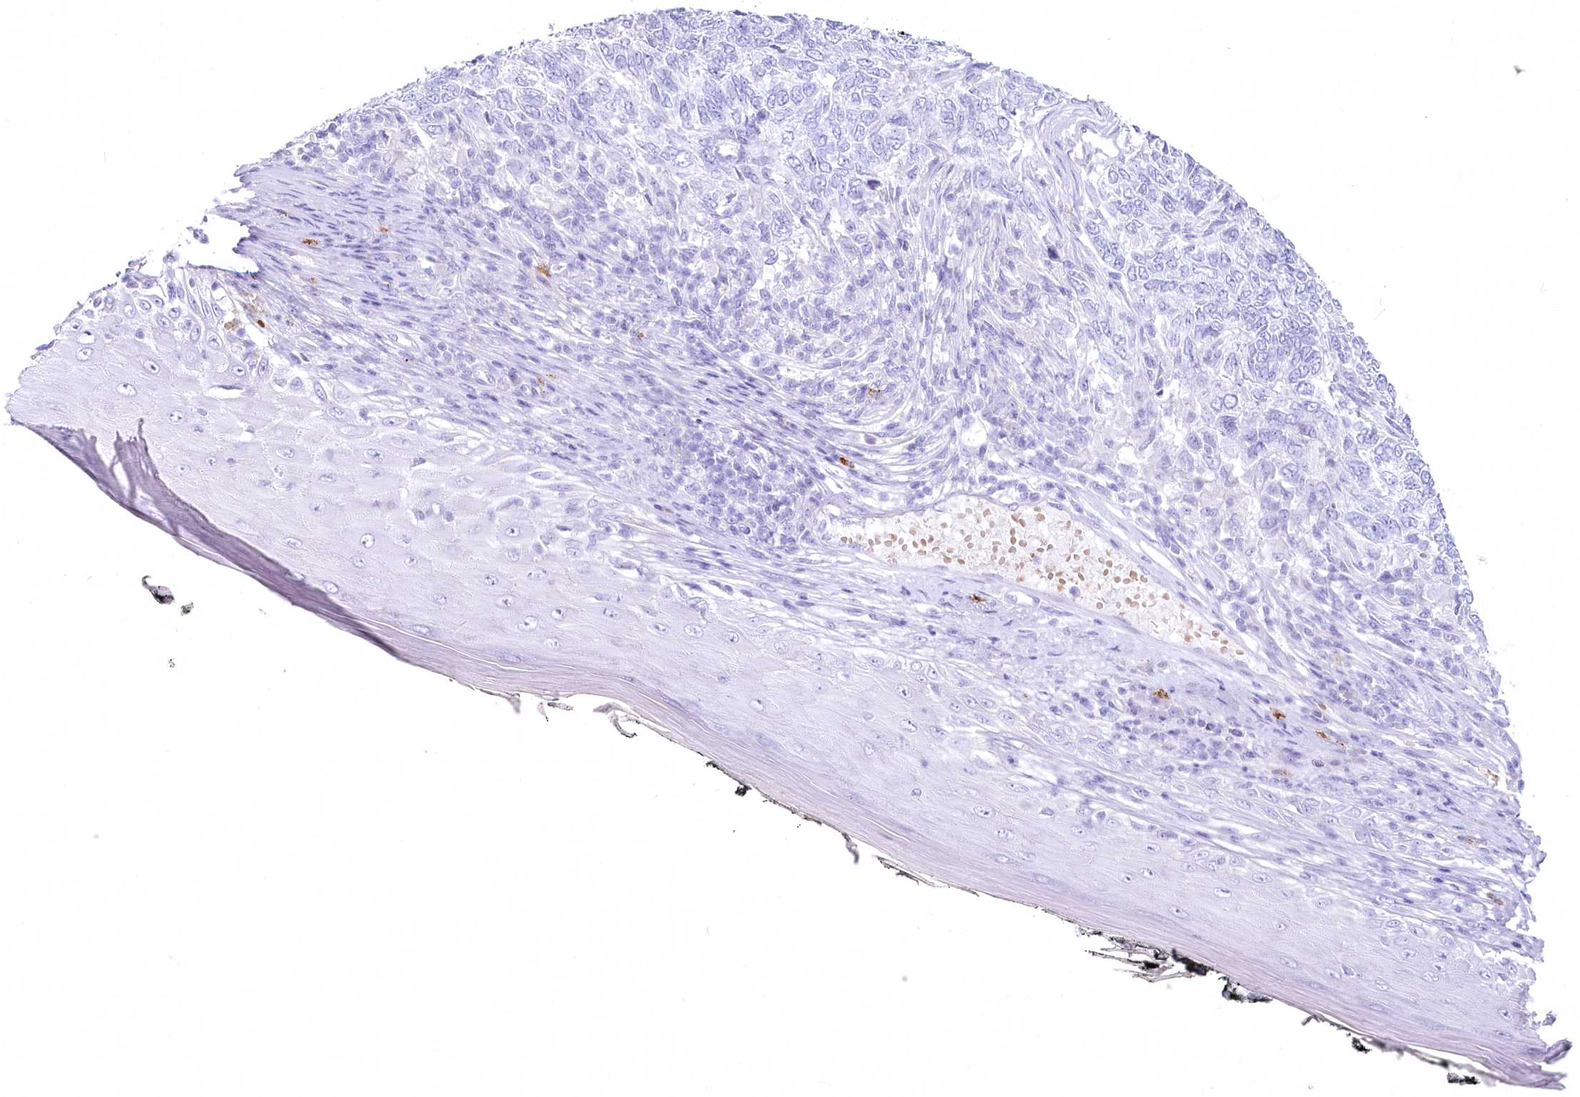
{"staining": {"intensity": "negative", "quantity": "none", "location": "none"}, "tissue": "skin cancer", "cell_type": "Tumor cells", "image_type": "cancer", "snomed": [{"axis": "morphology", "description": "Basal cell carcinoma"}, {"axis": "topography", "description": "Skin"}], "caption": "Tumor cells are negative for protein expression in human skin basal cell carcinoma.", "gene": "IFIT5", "patient": {"sex": "female", "age": 65}}